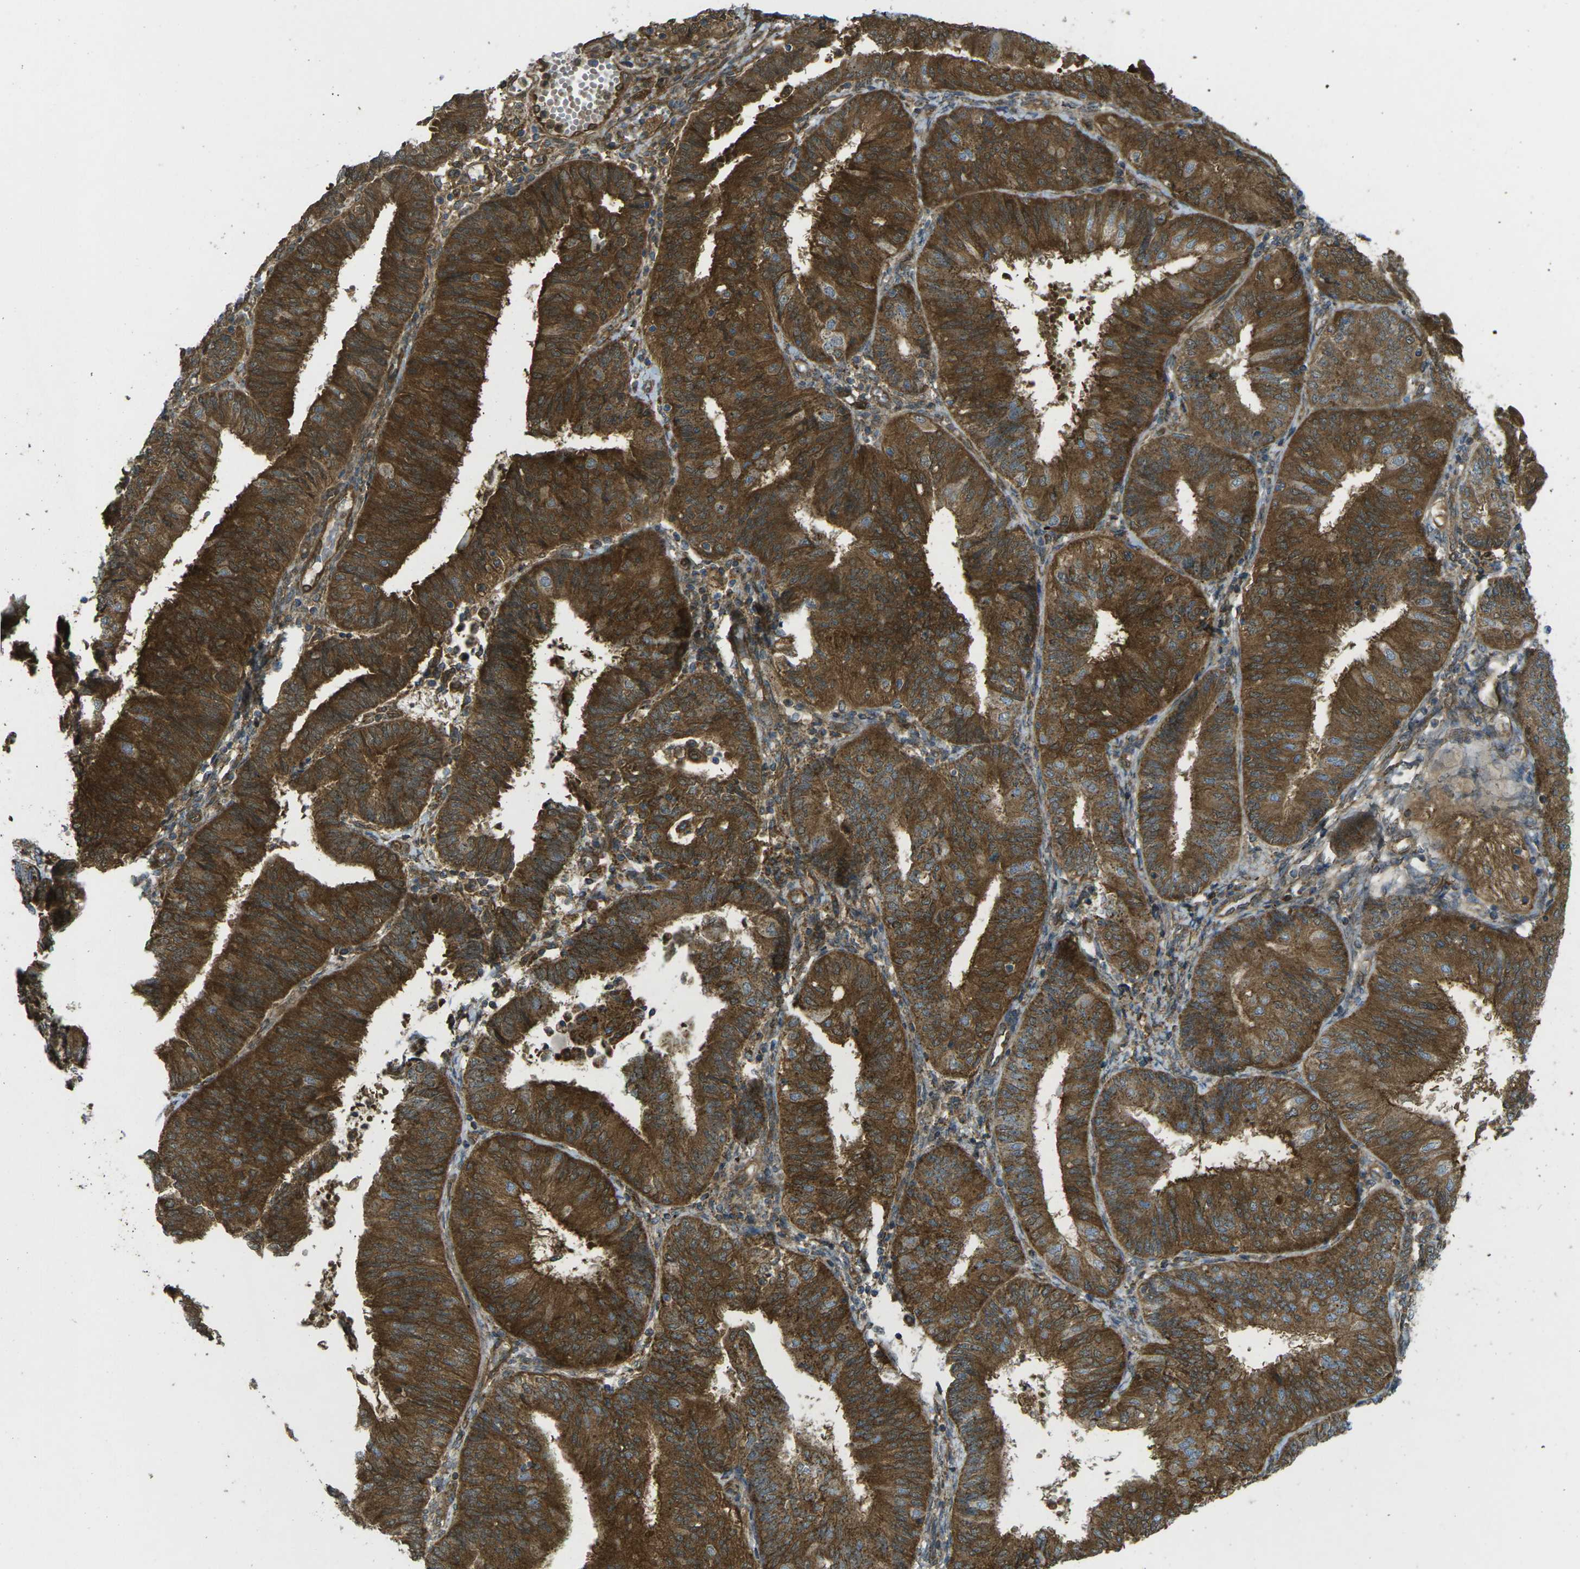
{"staining": {"intensity": "strong", "quantity": ">75%", "location": "cytoplasmic/membranous"}, "tissue": "endometrial cancer", "cell_type": "Tumor cells", "image_type": "cancer", "snomed": [{"axis": "morphology", "description": "Adenocarcinoma, NOS"}, {"axis": "topography", "description": "Endometrium"}], "caption": "Brown immunohistochemical staining in adenocarcinoma (endometrial) demonstrates strong cytoplasmic/membranous positivity in about >75% of tumor cells.", "gene": "CHMP3", "patient": {"sex": "female", "age": 58}}